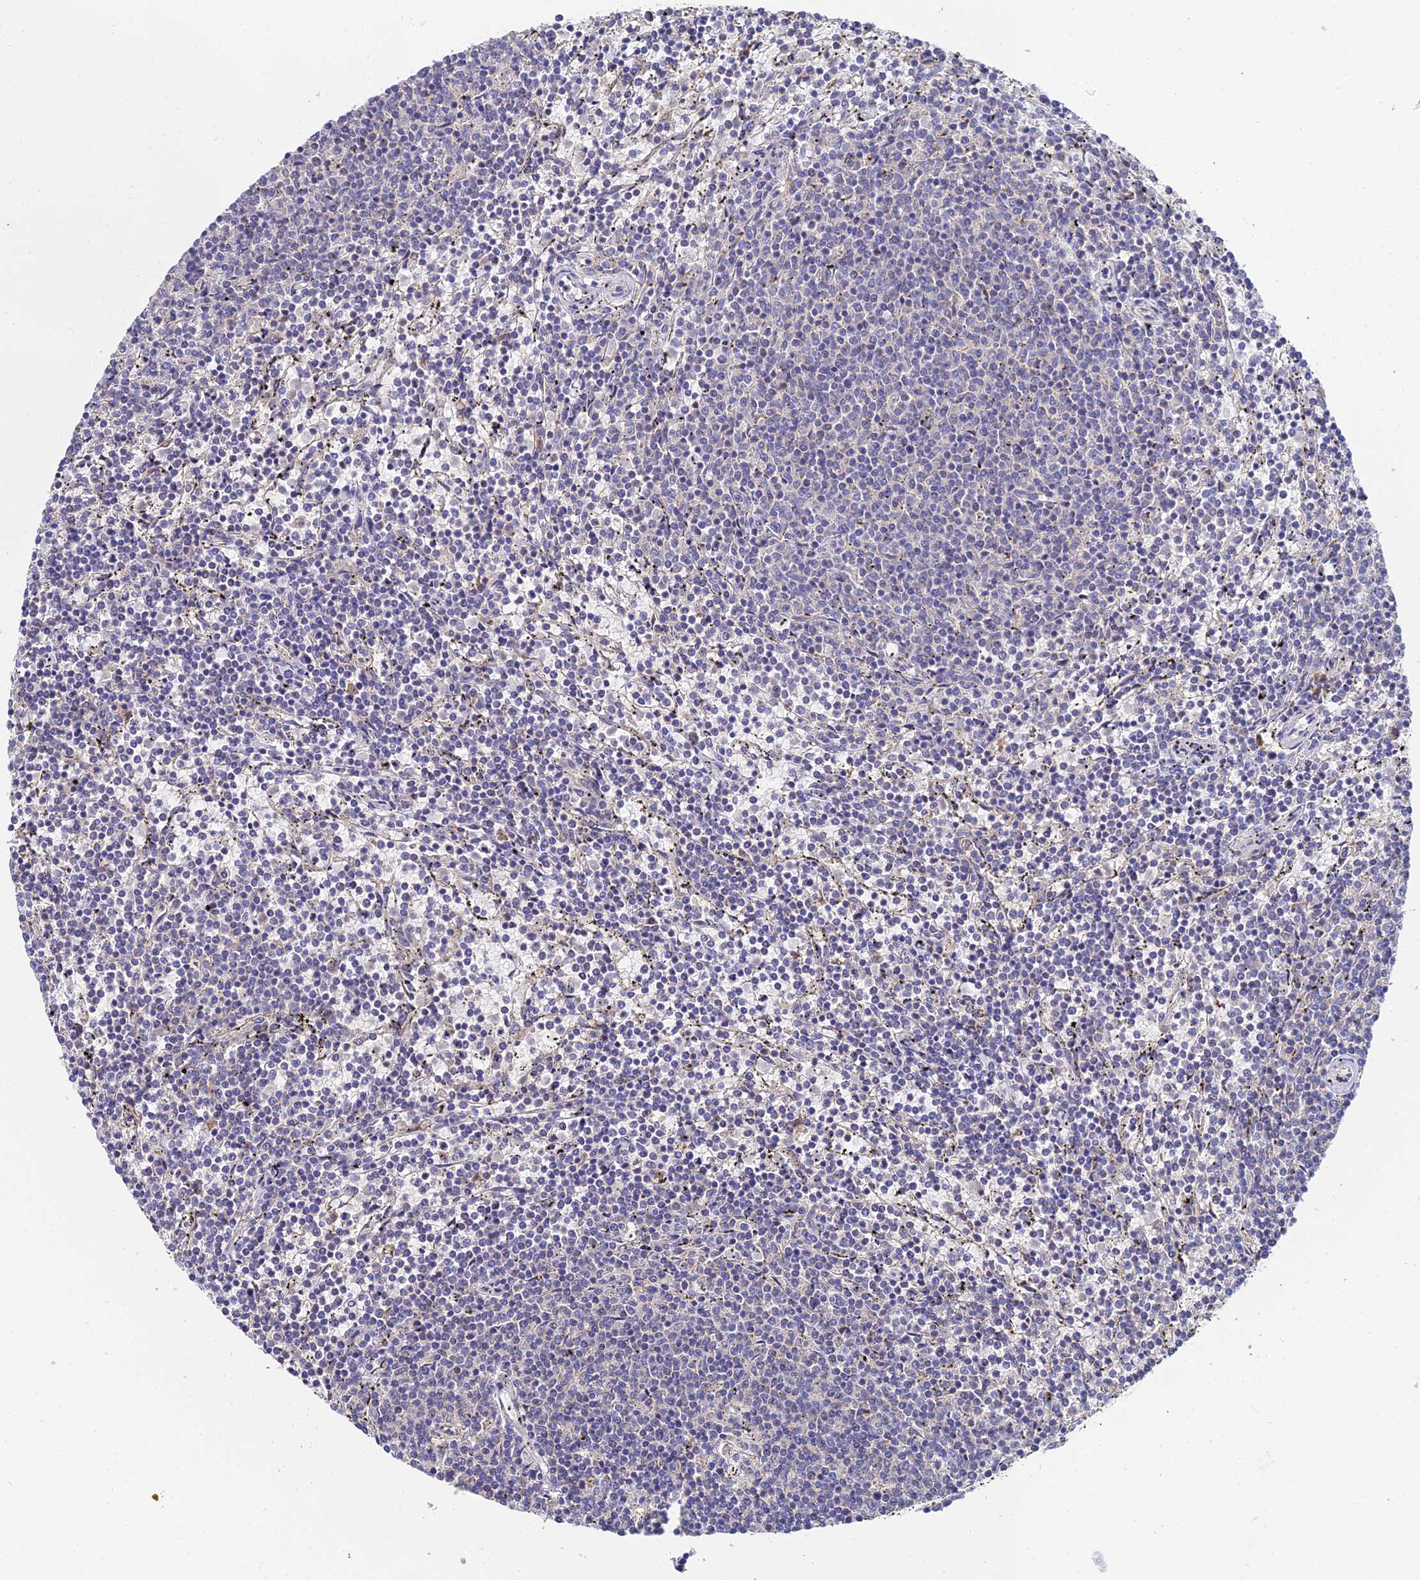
{"staining": {"intensity": "negative", "quantity": "none", "location": "none"}, "tissue": "lymphoma", "cell_type": "Tumor cells", "image_type": "cancer", "snomed": [{"axis": "morphology", "description": "Malignant lymphoma, non-Hodgkin's type, Low grade"}, {"axis": "topography", "description": "Spleen"}], "caption": "Lymphoma was stained to show a protein in brown. There is no significant positivity in tumor cells. (Stains: DAB immunohistochemistry (IHC) with hematoxylin counter stain, Microscopy: brightfield microscopy at high magnification).", "gene": "UBE2L3", "patient": {"sex": "female", "age": 50}}